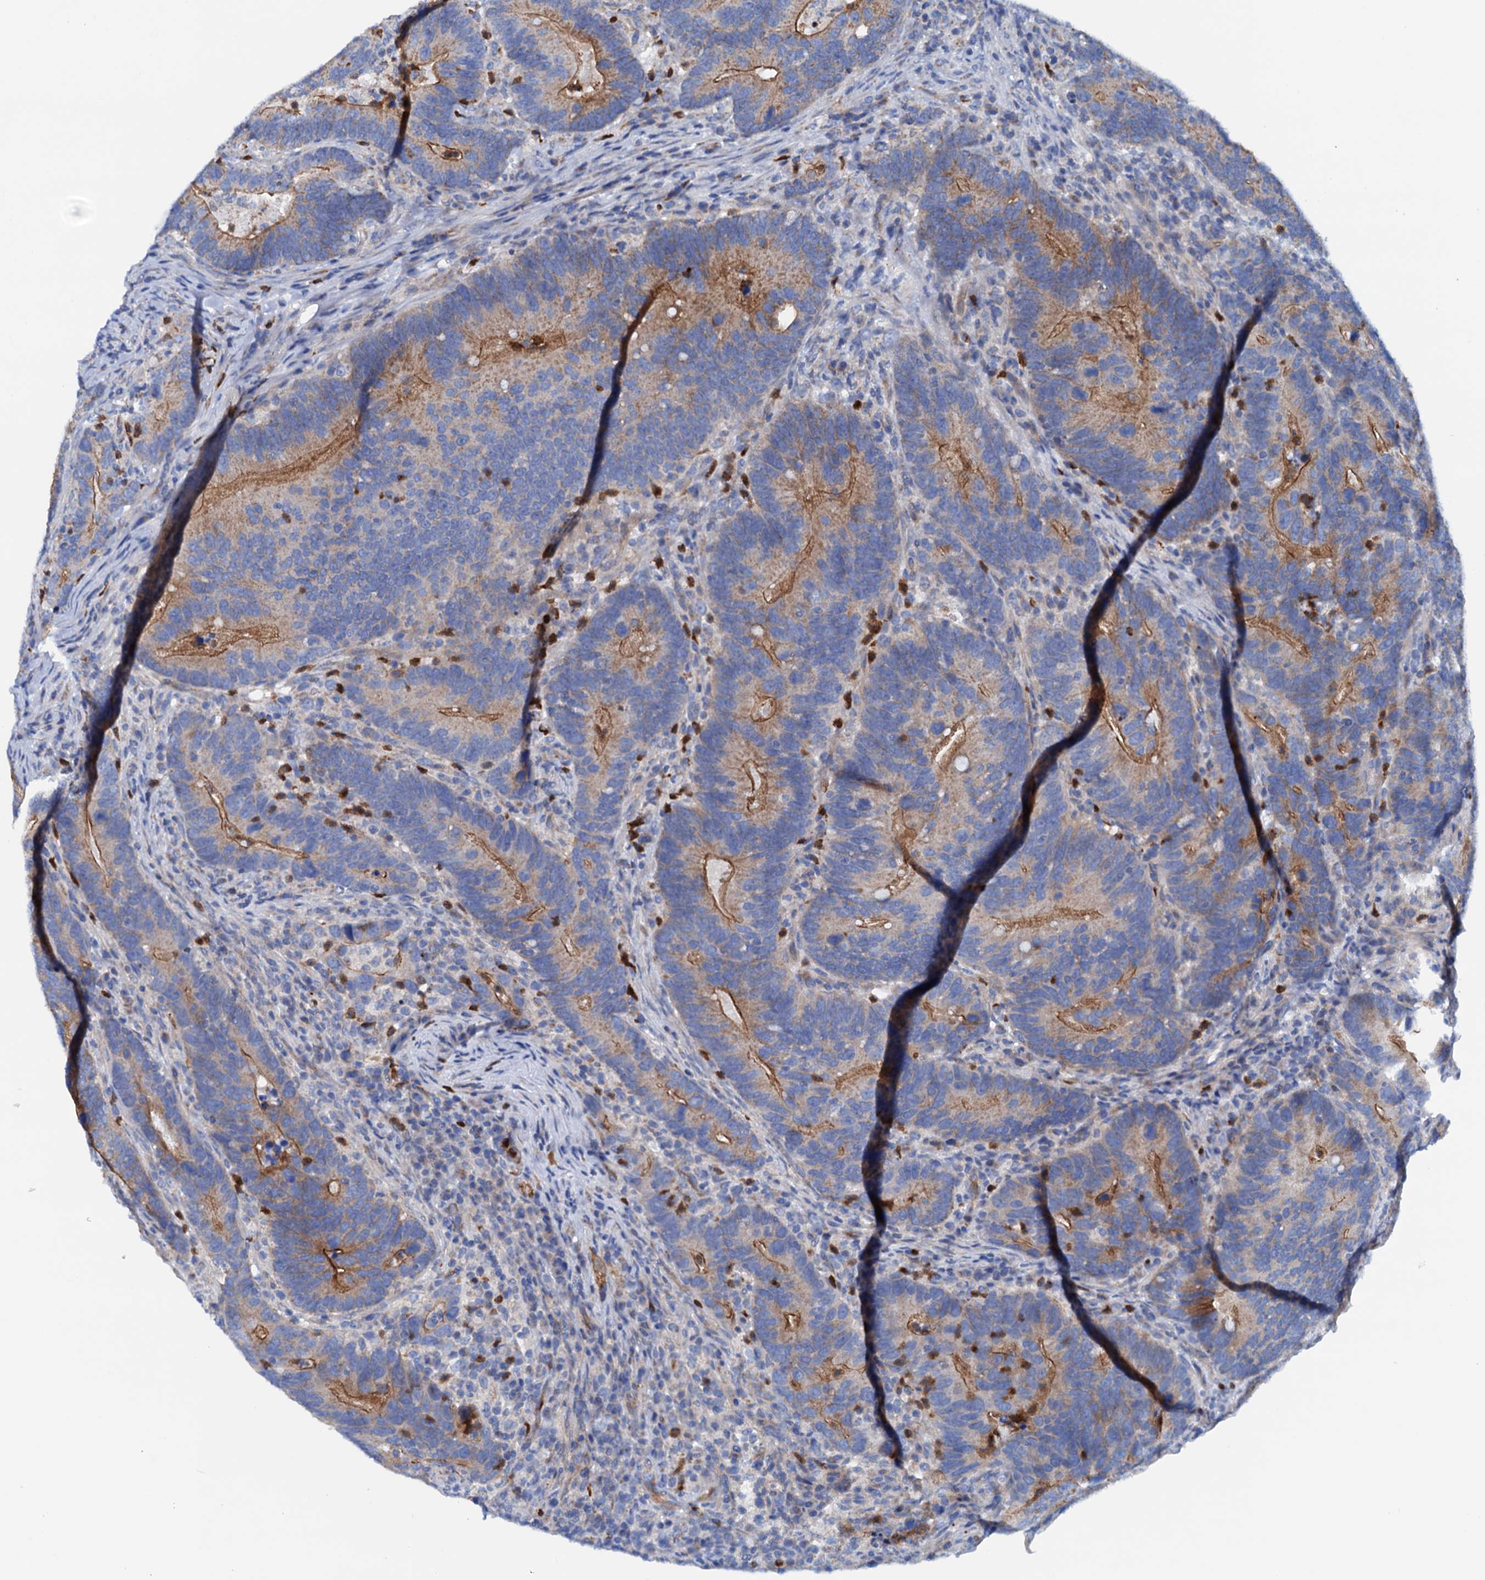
{"staining": {"intensity": "moderate", "quantity": ">75%", "location": "cytoplasmic/membranous"}, "tissue": "colorectal cancer", "cell_type": "Tumor cells", "image_type": "cancer", "snomed": [{"axis": "morphology", "description": "Adenocarcinoma, NOS"}, {"axis": "topography", "description": "Colon"}], "caption": "A medium amount of moderate cytoplasmic/membranous expression is present in approximately >75% of tumor cells in colorectal cancer (adenocarcinoma) tissue.", "gene": "RASSF9", "patient": {"sex": "female", "age": 66}}